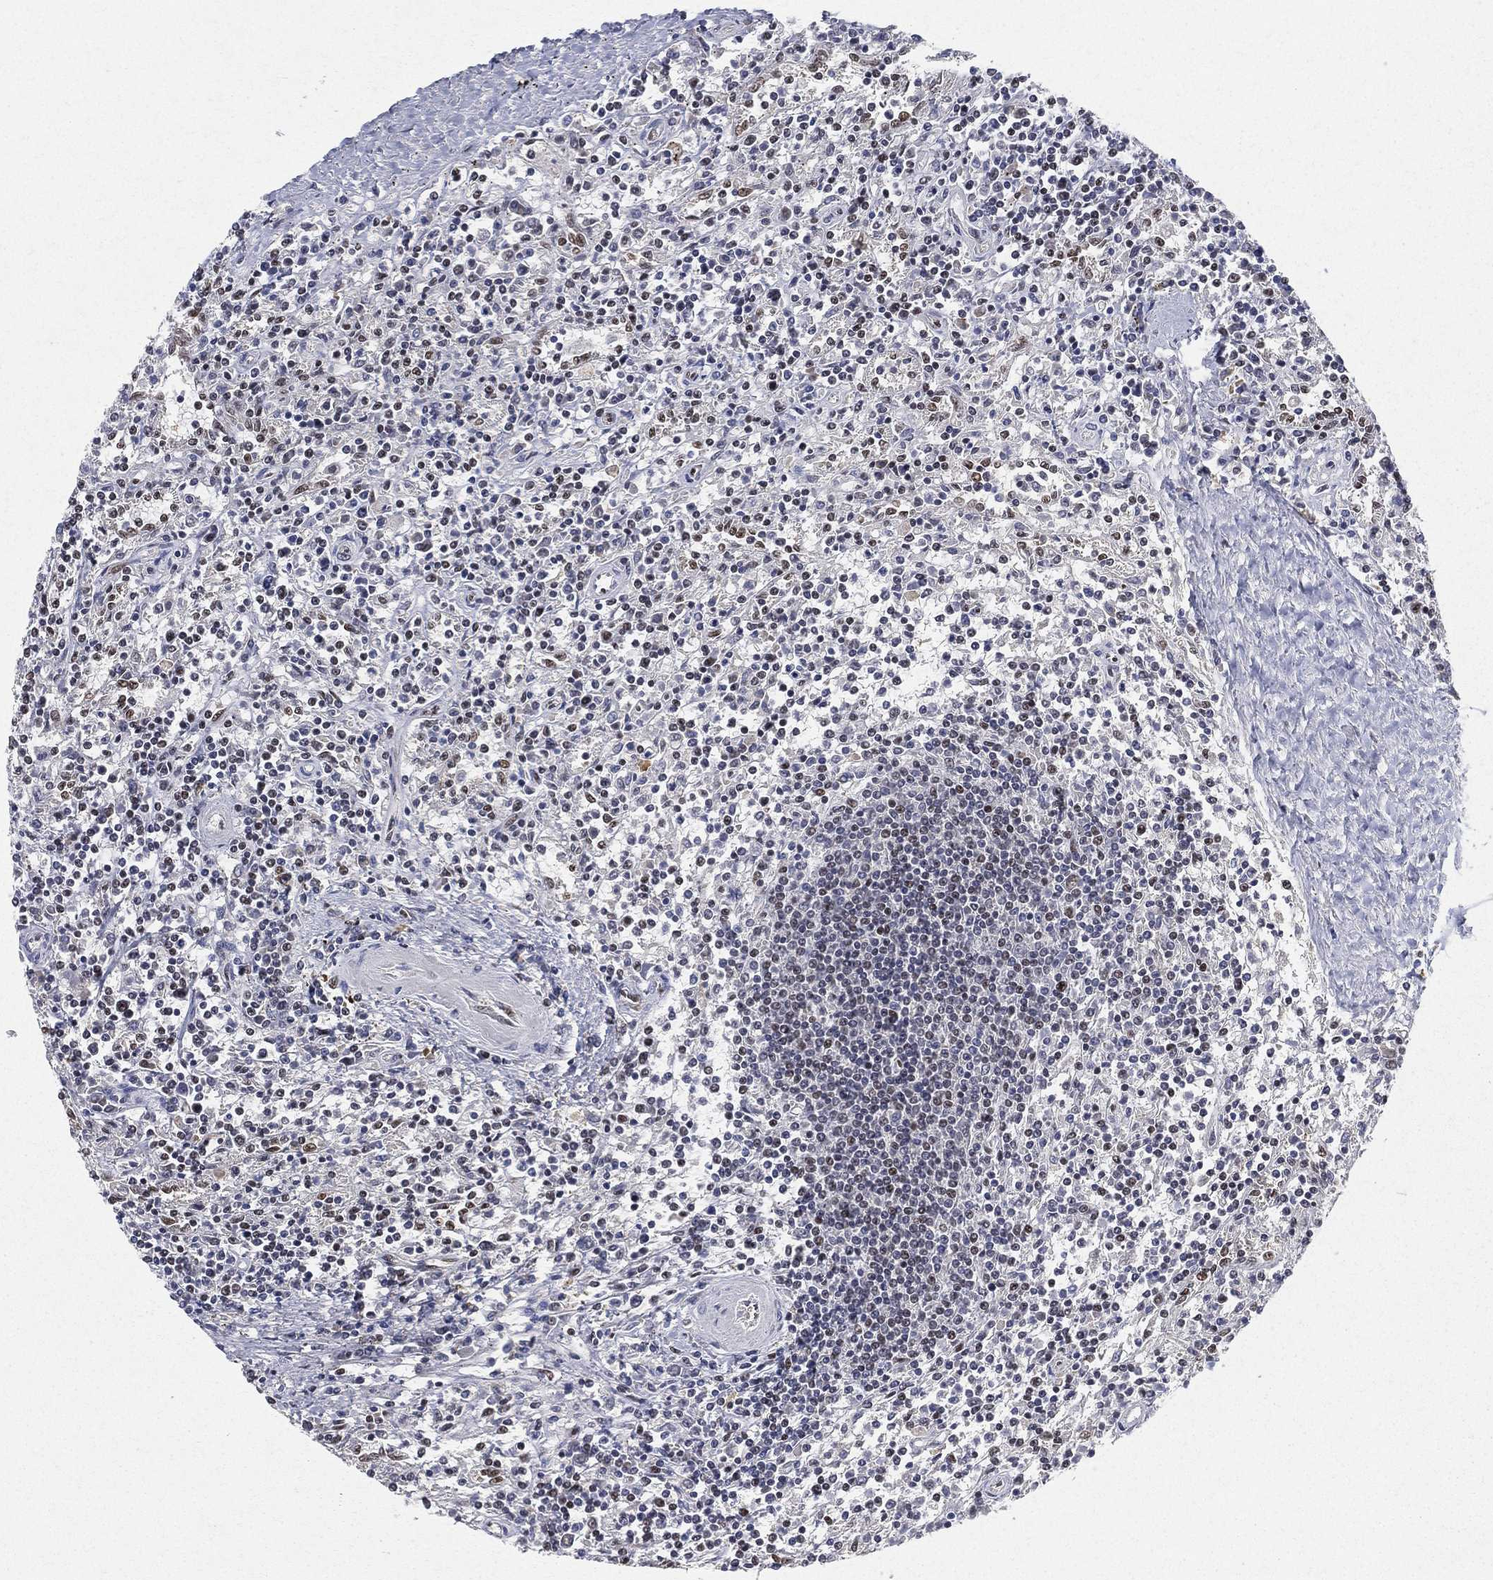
{"staining": {"intensity": "negative", "quantity": "none", "location": "none"}, "tissue": "lymphoma", "cell_type": "Tumor cells", "image_type": "cancer", "snomed": [{"axis": "morphology", "description": "Malignant lymphoma, non-Hodgkin's type, Low grade"}, {"axis": "topography", "description": "Spleen"}], "caption": "Immunohistochemistry (IHC) image of neoplastic tissue: lymphoma stained with DAB demonstrates no significant protein staining in tumor cells. Brightfield microscopy of immunohistochemistry (IHC) stained with DAB (3,3'-diaminobenzidine) (brown) and hematoxylin (blue), captured at high magnification.", "gene": "DDX27", "patient": {"sex": "male", "age": 62}}